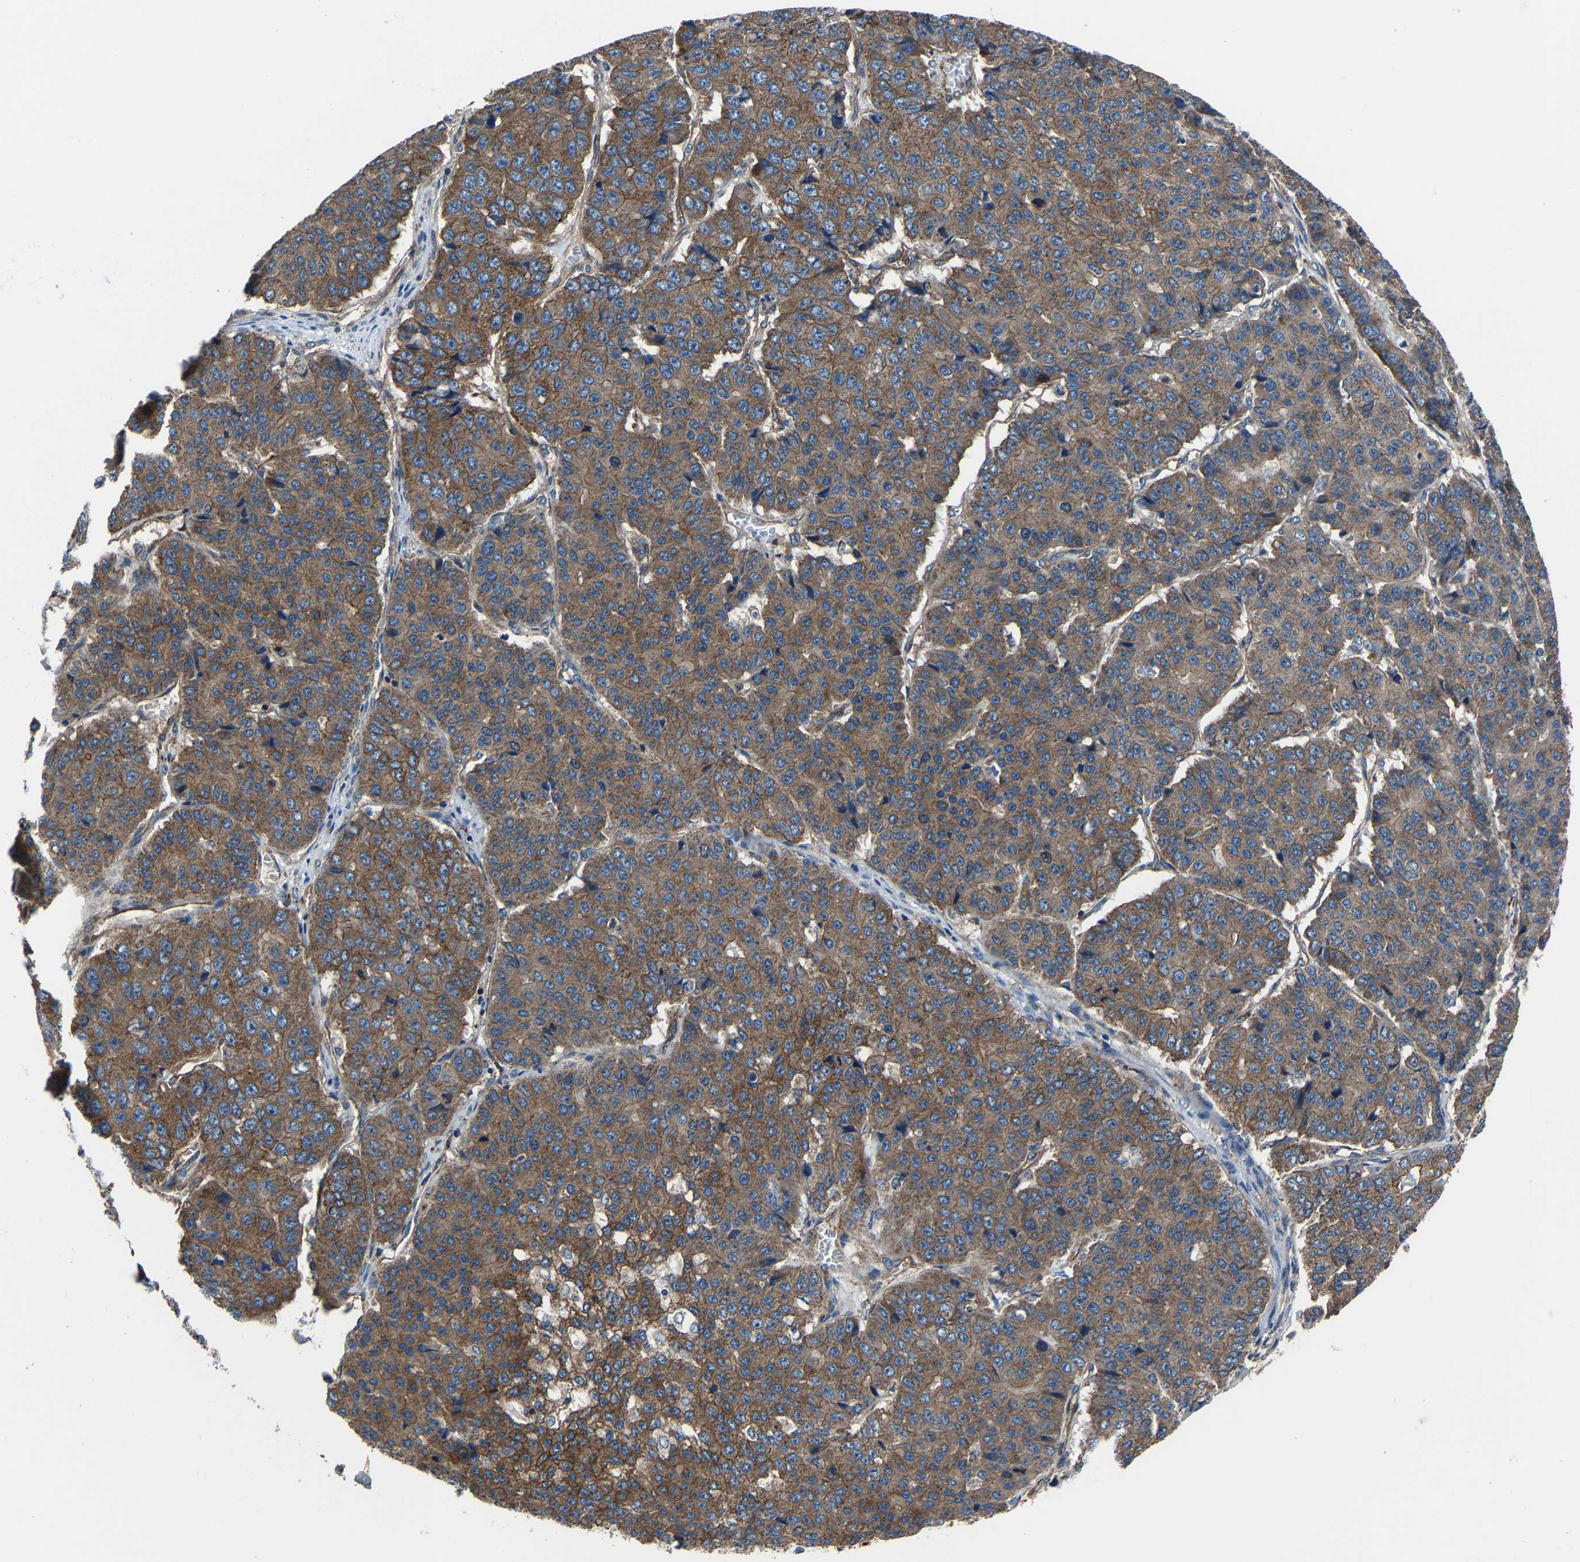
{"staining": {"intensity": "moderate", "quantity": ">75%", "location": "cytoplasmic/membranous"}, "tissue": "pancreatic cancer", "cell_type": "Tumor cells", "image_type": "cancer", "snomed": [{"axis": "morphology", "description": "Adenocarcinoma, NOS"}, {"axis": "topography", "description": "Pancreas"}], "caption": "This histopathology image exhibits IHC staining of human pancreatic cancer, with medium moderate cytoplasmic/membranous staining in about >75% of tumor cells.", "gene": "KIAA1958", "patient": {"sex": "male", "age": 50}}